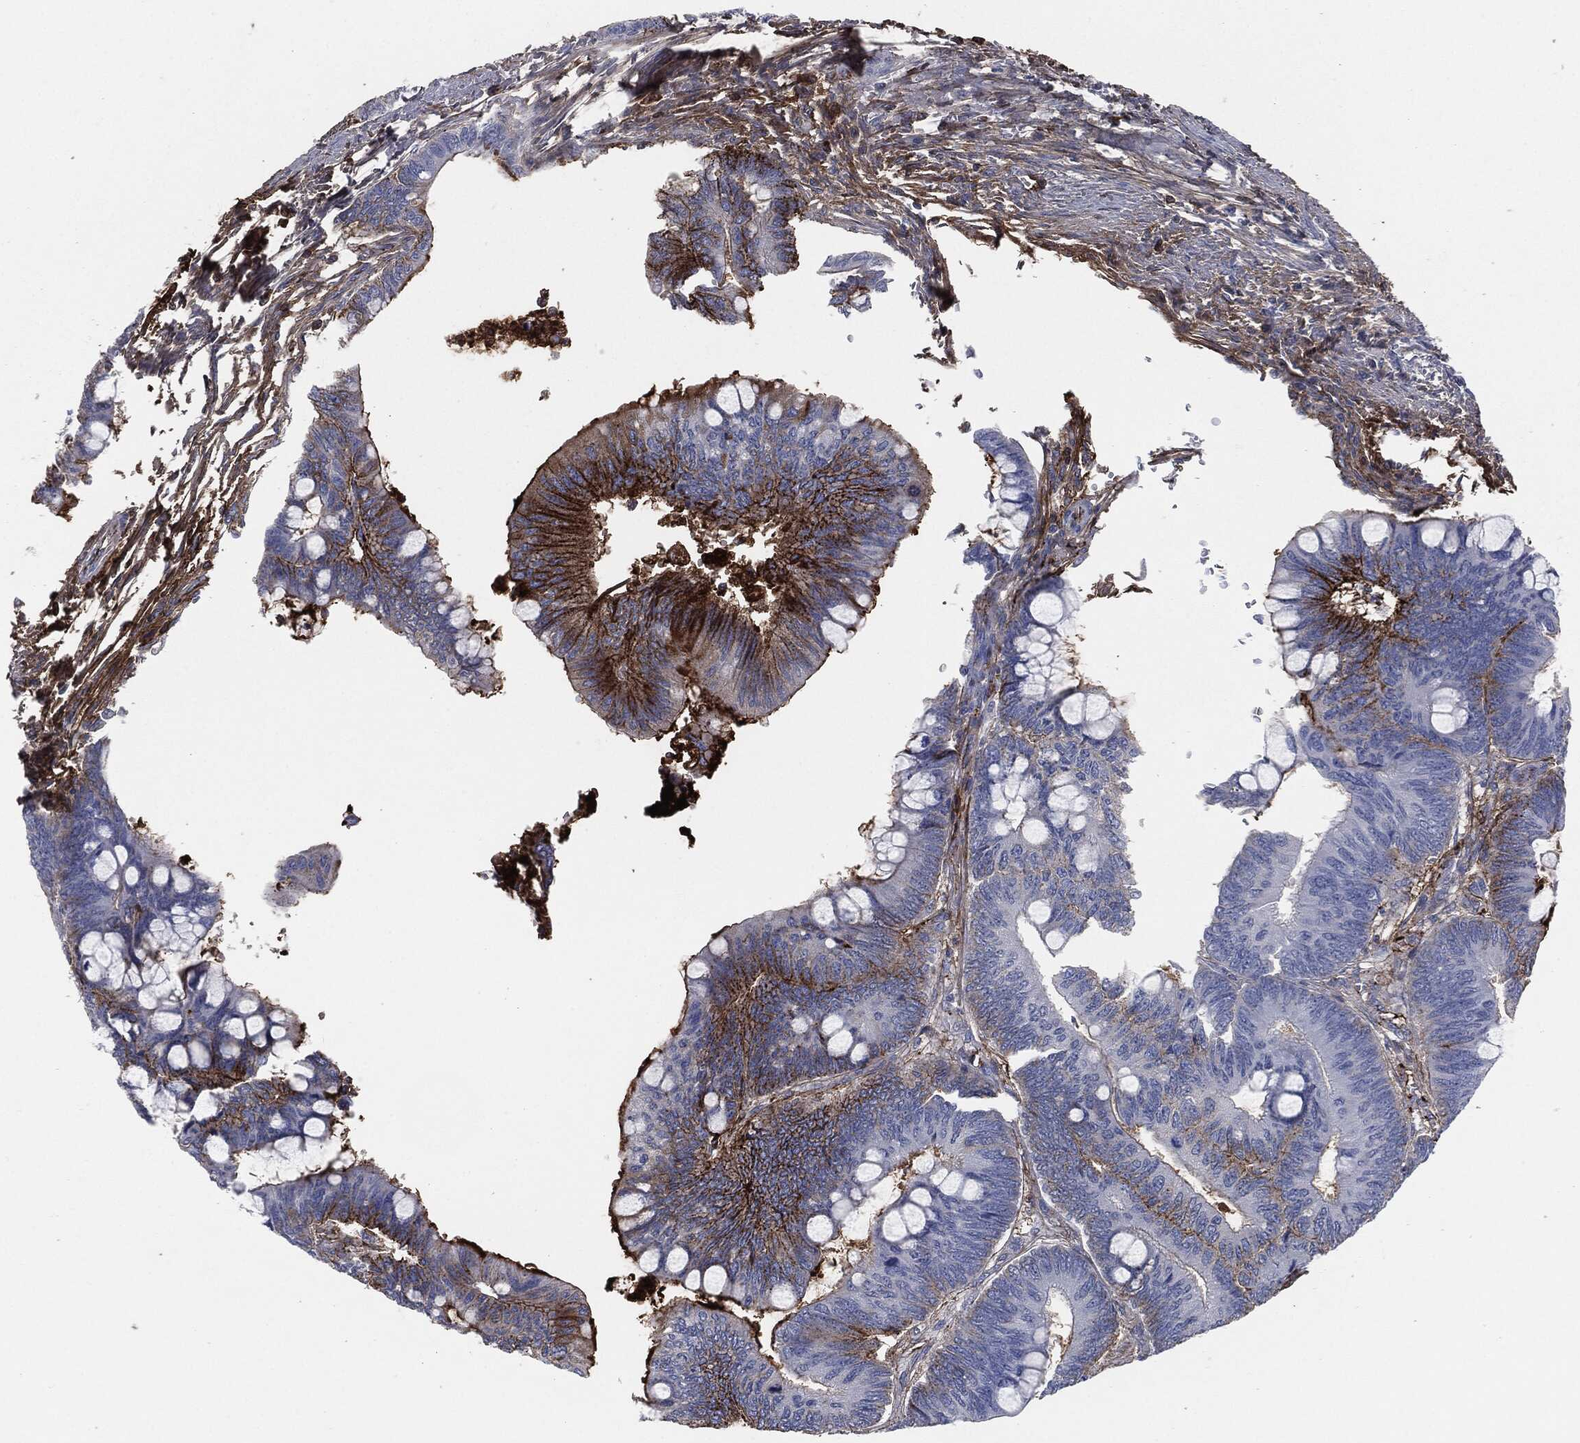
{"staining": {"intensity": "strong", "quantity": "25%-75%", "location": "cytoplasmic/membranous"}, "tissue": "colorectal cancer", "cell_type": "Tumor cells", "image_type": "cancer", "snomed": [{"axis": "morphology", "description": "Normal tissue, NOS"}, {"axis": "morphology", "description": "Adenocarcinoma, NOS"}, {"axis": "topography", "description": "Rectum"}, {"axis": "topography", "description": "Peripheral nerve tissue"}], "caption": "A histopathology image of adenocarcinoma (colorectal) stained for a protein shows strong cytoplasmic/membranous brown staining in tumor cells.", "gene": "APOB", "patient": {"sex": "male", "age": 92}}